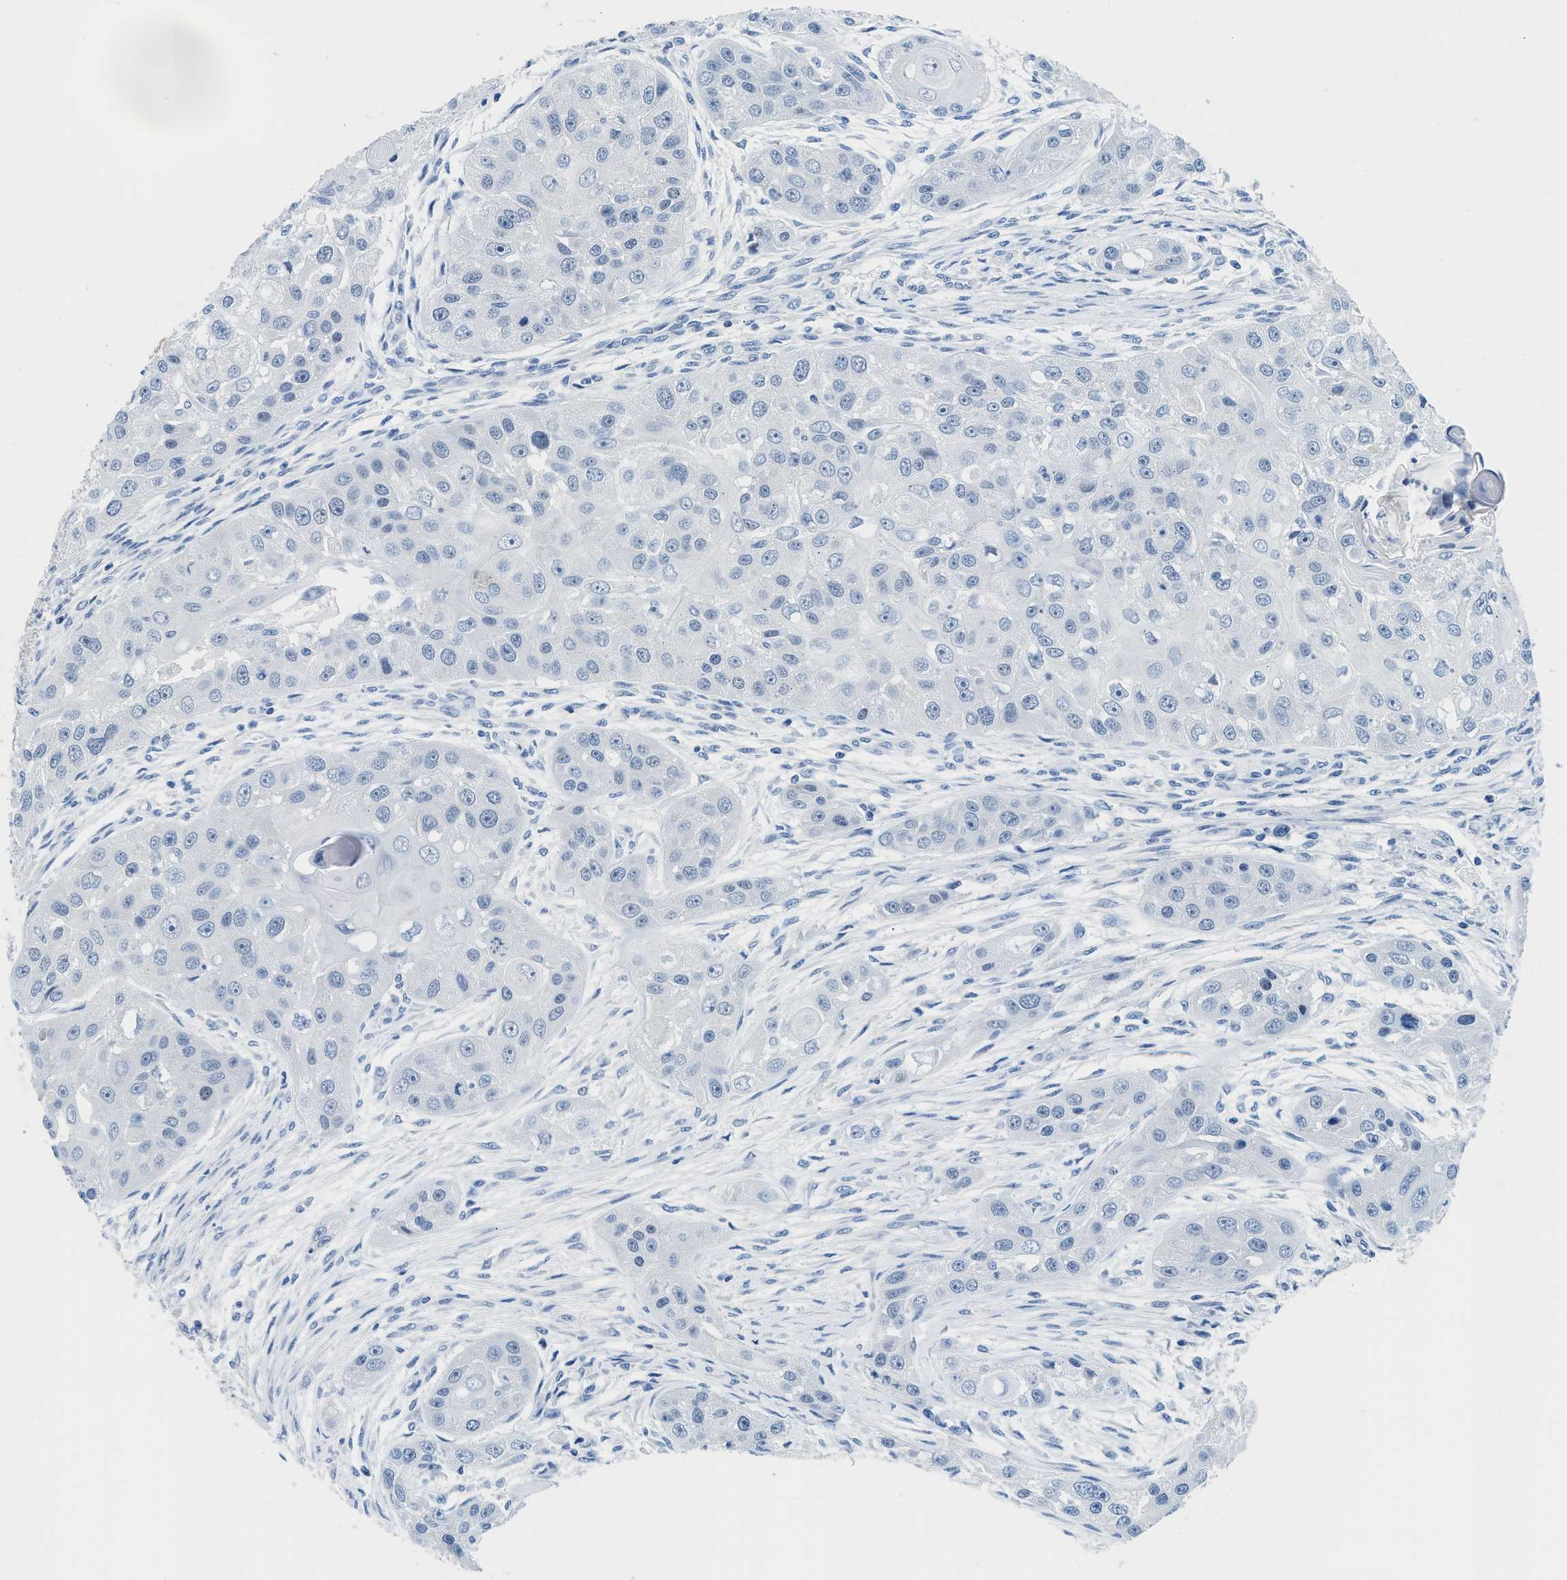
{"staining": {"intensity": "negative", "quantity": "none", "location": "none"}, "tissue": "head and neck cancer", "cell_type": "Tumor cells", "image_type": "cancer", "snomed": [{"axis": "morphology", "description": "Normal tissue, NOS"}, {"axis": "morphology", "description": "Squamous cell carcinoma, NOS"}, {"axis": "topography", "description": "Skeletal muscle"}, {"axis": "topography", "description": "Head-Neck"}], "caption": "This image is of squamous cell carcinoma (head and neck) stained with immunohistochemistry to label a protein in brown with the nuclei are counter-stained blue. There is no expression in tumor cells.", "gene": "MBL2", "patient": {"sex": "male", "age": 51}}